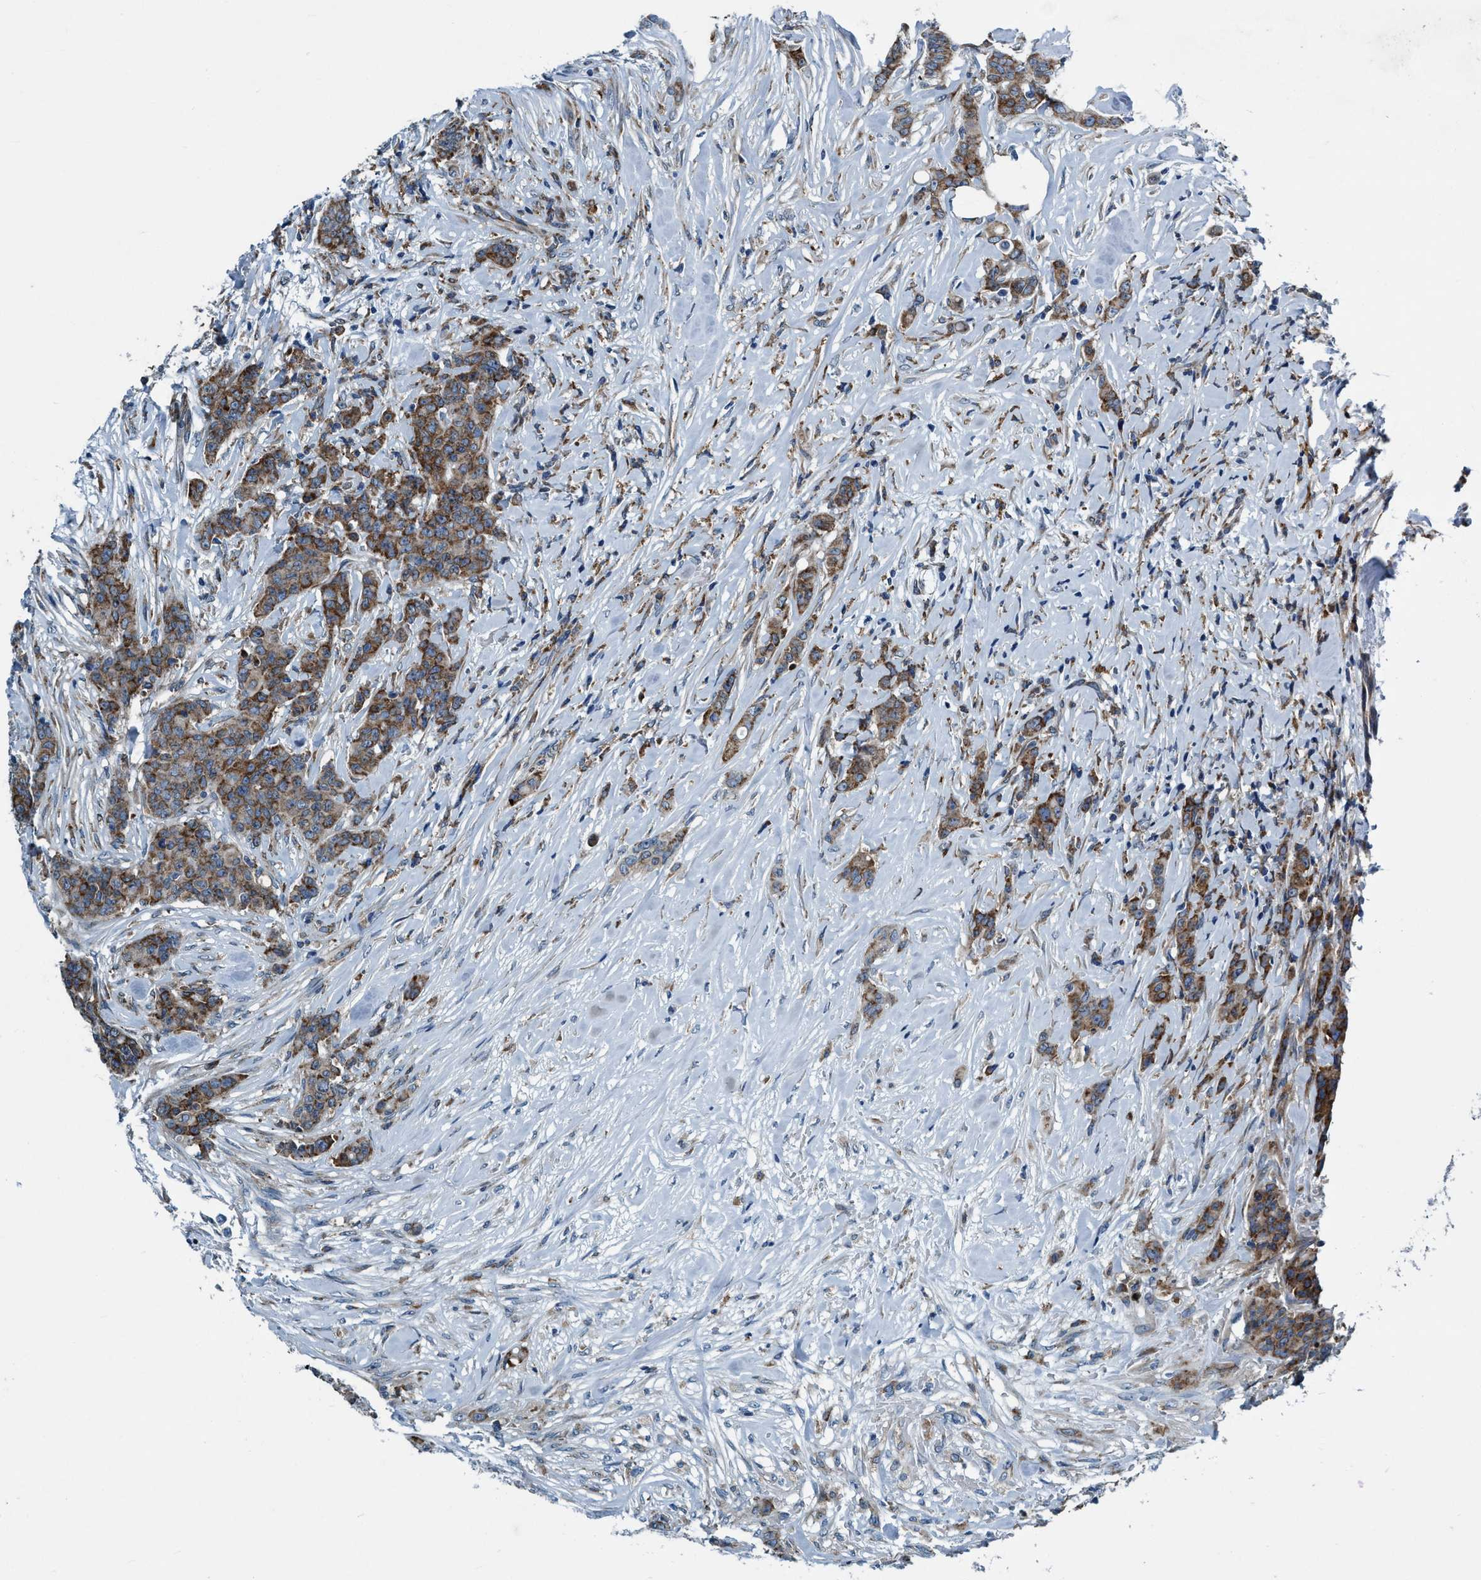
{"staining": {"intensity": "strong", "quantity": ">75%", "location": "cytoplasmic/membranous"}, "tissue": "breast cancer", "cell_type": "Tumor cells", "image_type": "cancer", "snomed": [{"axis": "morphology", "description": "Duct carcinoma"}, {"axis": "topography", "description": "Breast"}], "caption": "This micrograph reveals IHC staining of breast cancer, with high strong cytoplasmic/membranous expression in approximately >75% of tumor cells.", "gene": "ARMC9", "patient": {"sex": "female", "age": 40}}